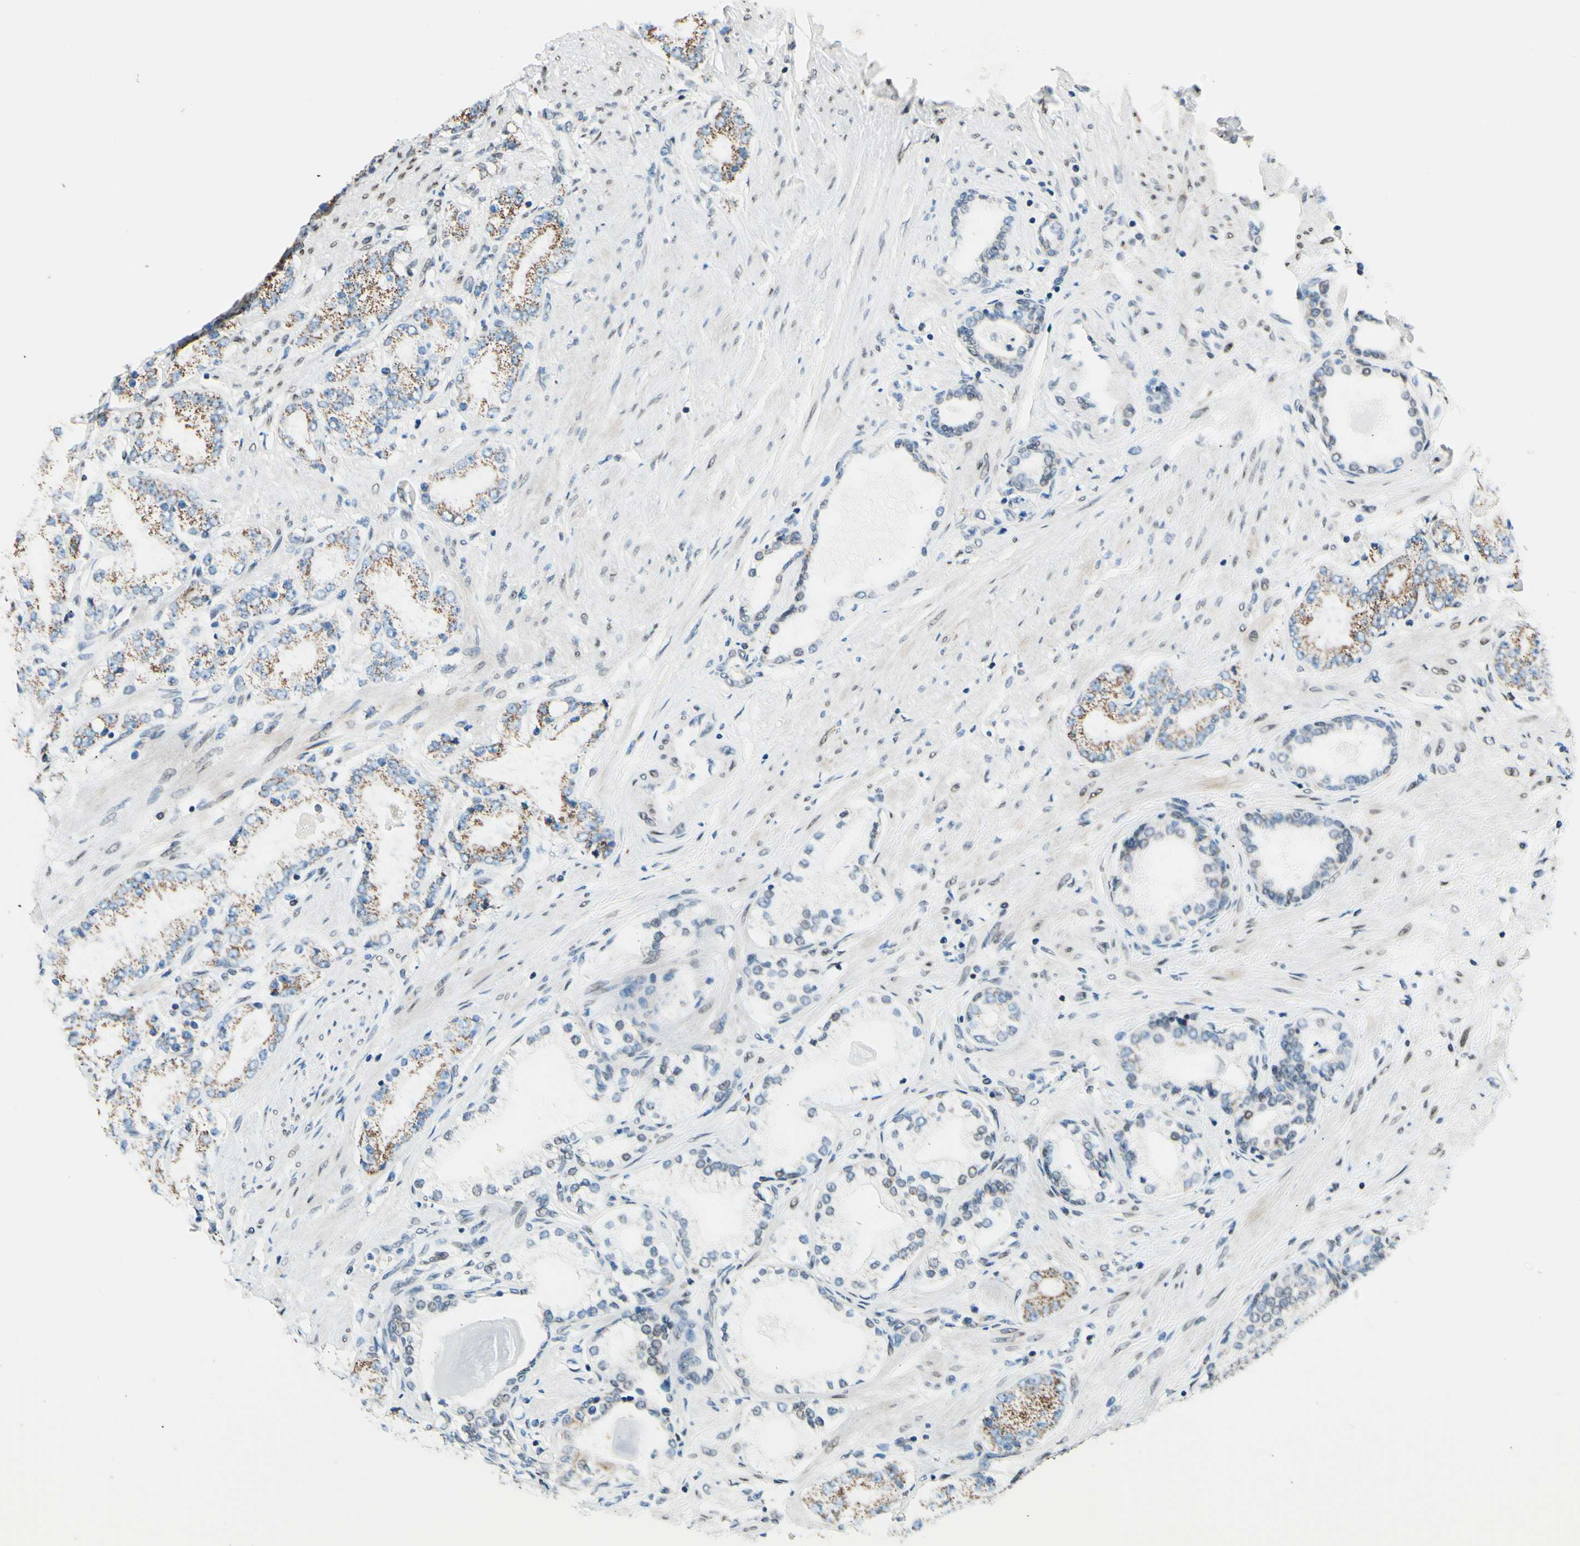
{"staining": {"intensity": "weak", "quantity": "25%-75%", "location": "cytoplasmic/membranous"}, "tissue": "prostate cancer", "cell_type": "Tumor cells", "image_type": "cancer", "snomed": [{"axis": "morphology", "description": "Adenocarcinoma, Low grade"}, {"axis": "topography", "description": "Prostate"}], "caption": "Tumor cells show low levels of weak cytoplasmic/membranous positivity in about 25%-75% of cells in human prostate cancer. (DAB = brown stain, brightfield microscopy at high magnification).", "gene": "CBX7", "patient": {"sex": "male", "age": 63}}